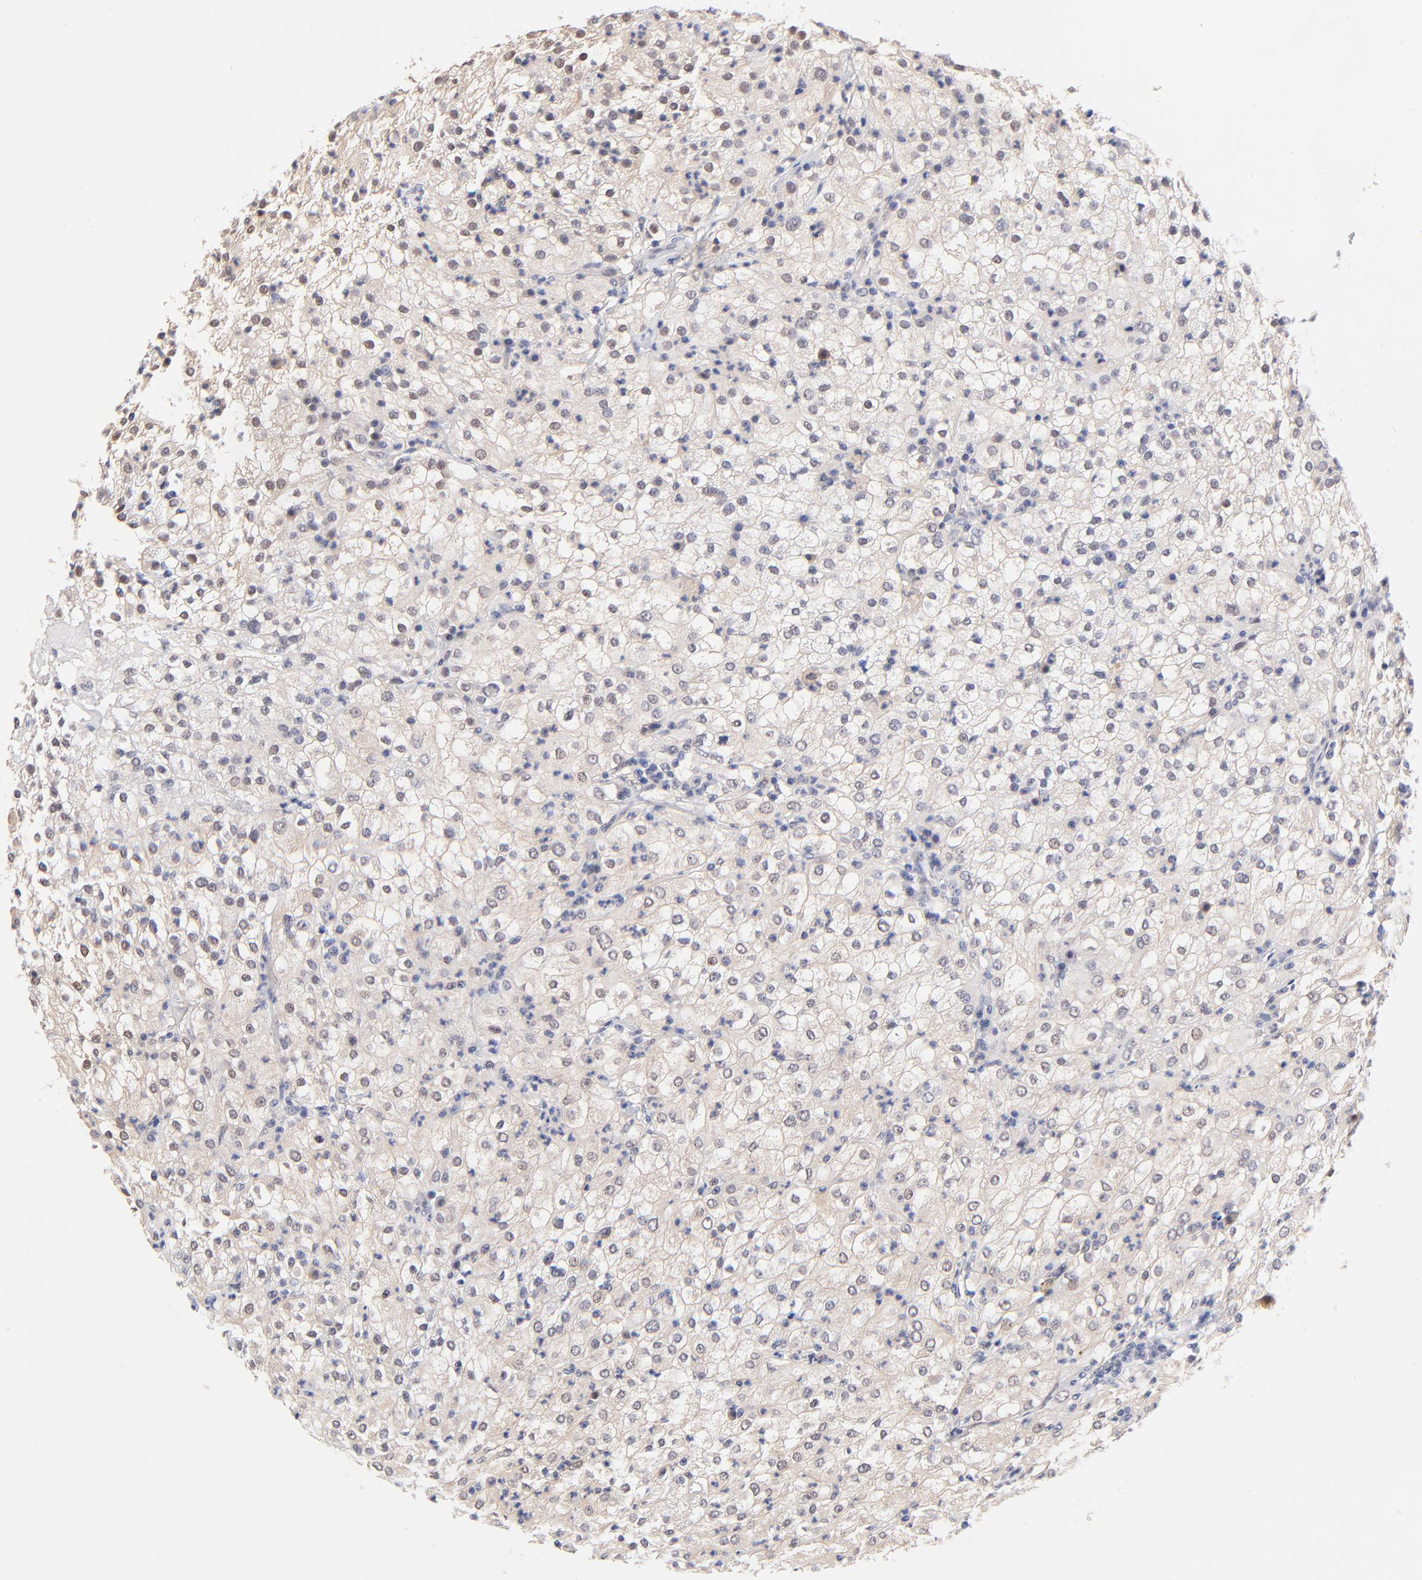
{"staining": {"intensity": "weak", "quantity": "<25%", "location": "nuclear"}, "tissue": "renal cancer", "cell_type": "Tumor cells", "image_type": "cancer", "snomed": [{"axis": "morphology", "description": "Adenocarcinoma, NOS"}, {"axis": "topography", "description": "Kidney"}], "caption": "Renal cancer stained for a protein using IHC exhibits no staining tumor cells.", "gene": "TXNL1", "patient": {"sex": "male", "age": 59}}